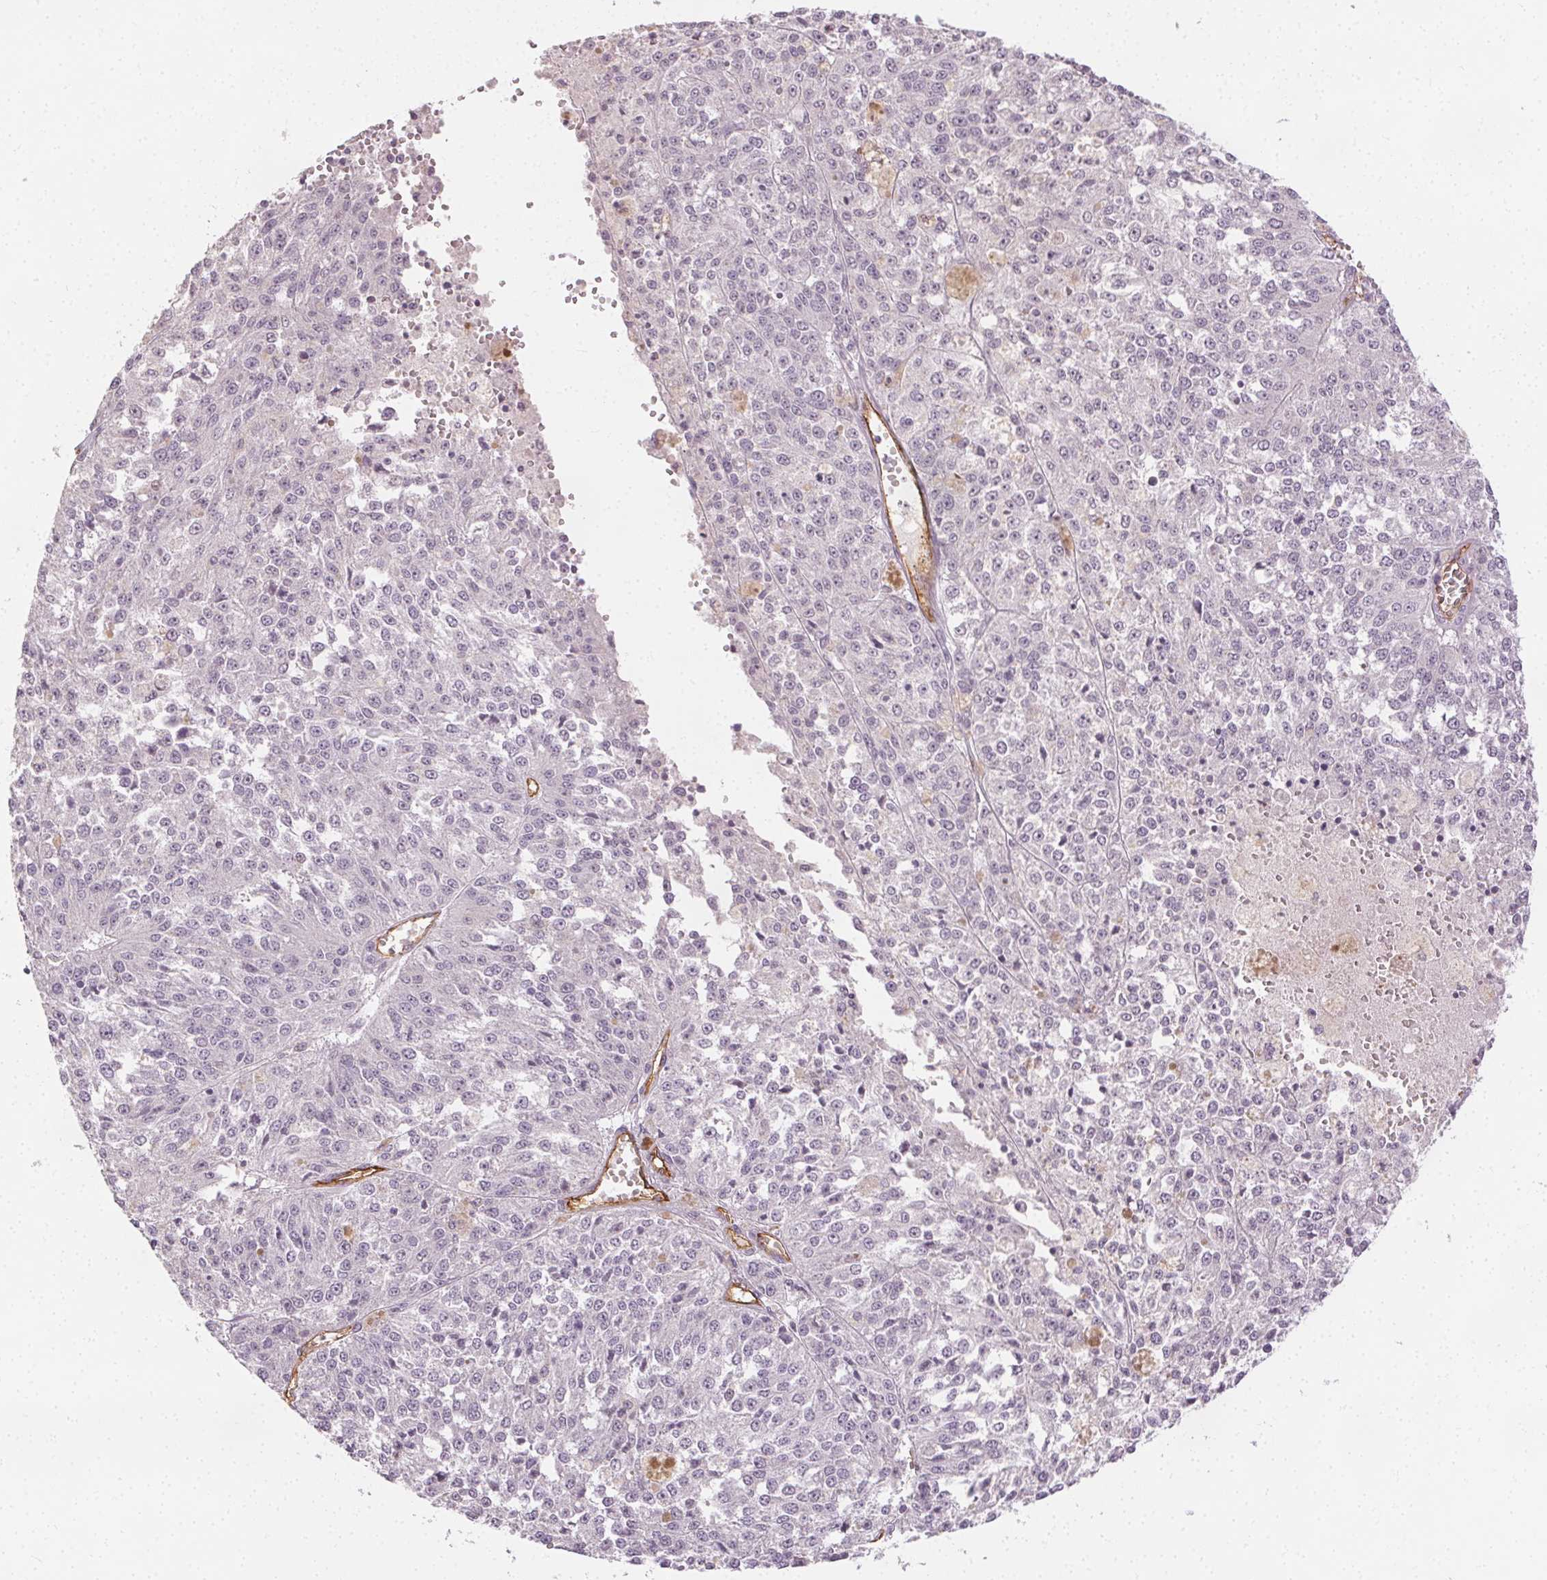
{"staining": {"intensity": "negative", "quantity": "none", "location": "none"}, "tissue": "melanoma", "cell_type": "Tumor cells", "image_type": "cancer", "snomed": [{"axis": "morphology", "description": "Malignant melanoma, Metastatic site"}, {"axis": "topography", "description": "Lymph node"}], "caption": "Immunohistochemistry (IHC) micrograph of human melanoma stained for a protein (brown), which demonstrates no staining in tumor cells.", "gene": "PODXL", "patient": {"sex": "female", "age": 64}}